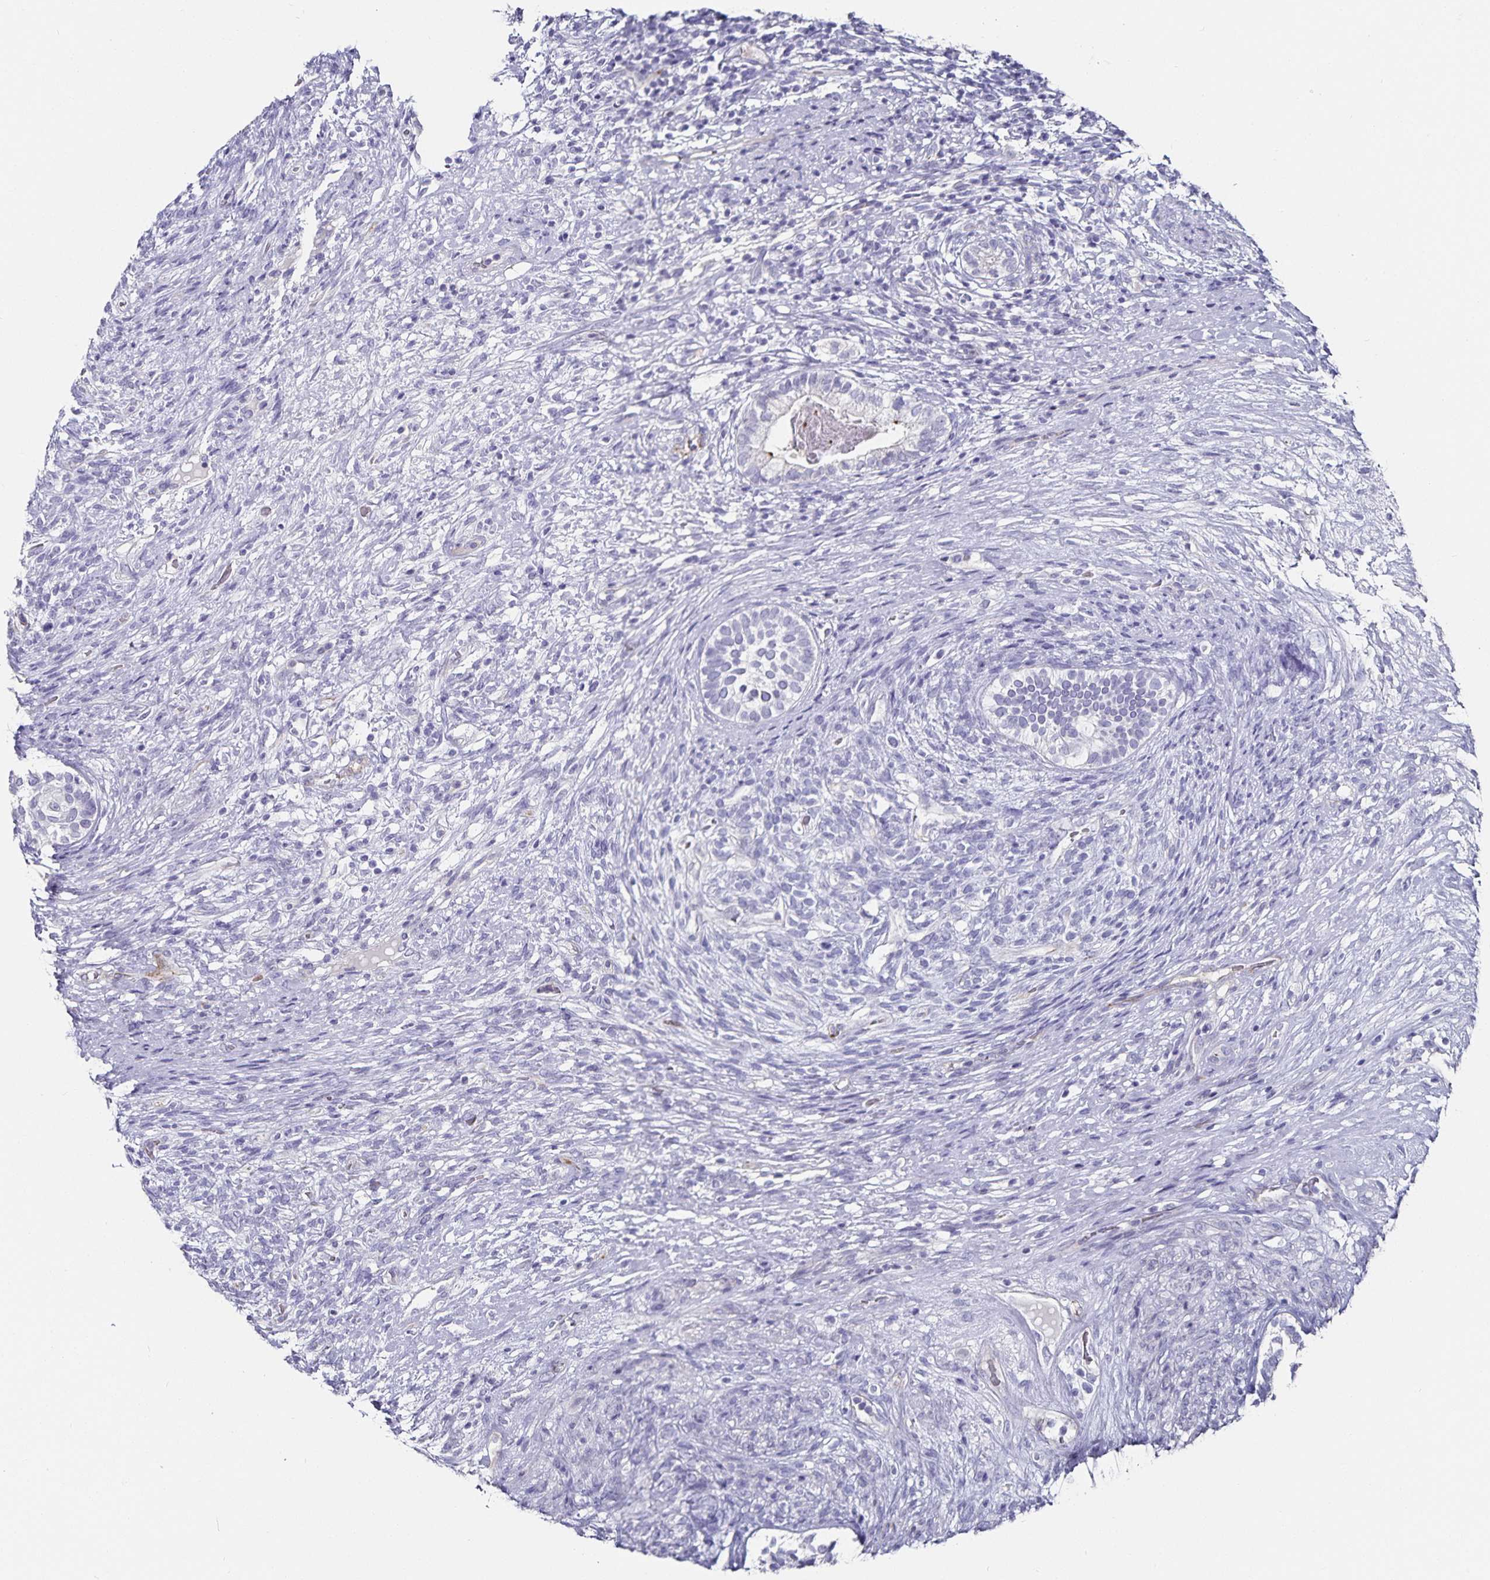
{"staining": {"intensity": "negative", "quantity": "none", "location": "none"}, "tissue": "testis cancer", "cell_type": "Tumor cells", "image_type": "cancer", "snomed": [{"axis": "morphology", "description": "Seminoma, NOS"}, {"axis": "morphology", "description": "Carcinoma, Embryonal, NOS"}, {"axis": "topography", "description": "Testis"}], "caption": "An image of testis cancer stained for a protein demonstrates no brown staining in tumor cells. (DAB IHC, high magnification).", "gene": "PODXL", "patient": {"sex": "male", "age": 41}}